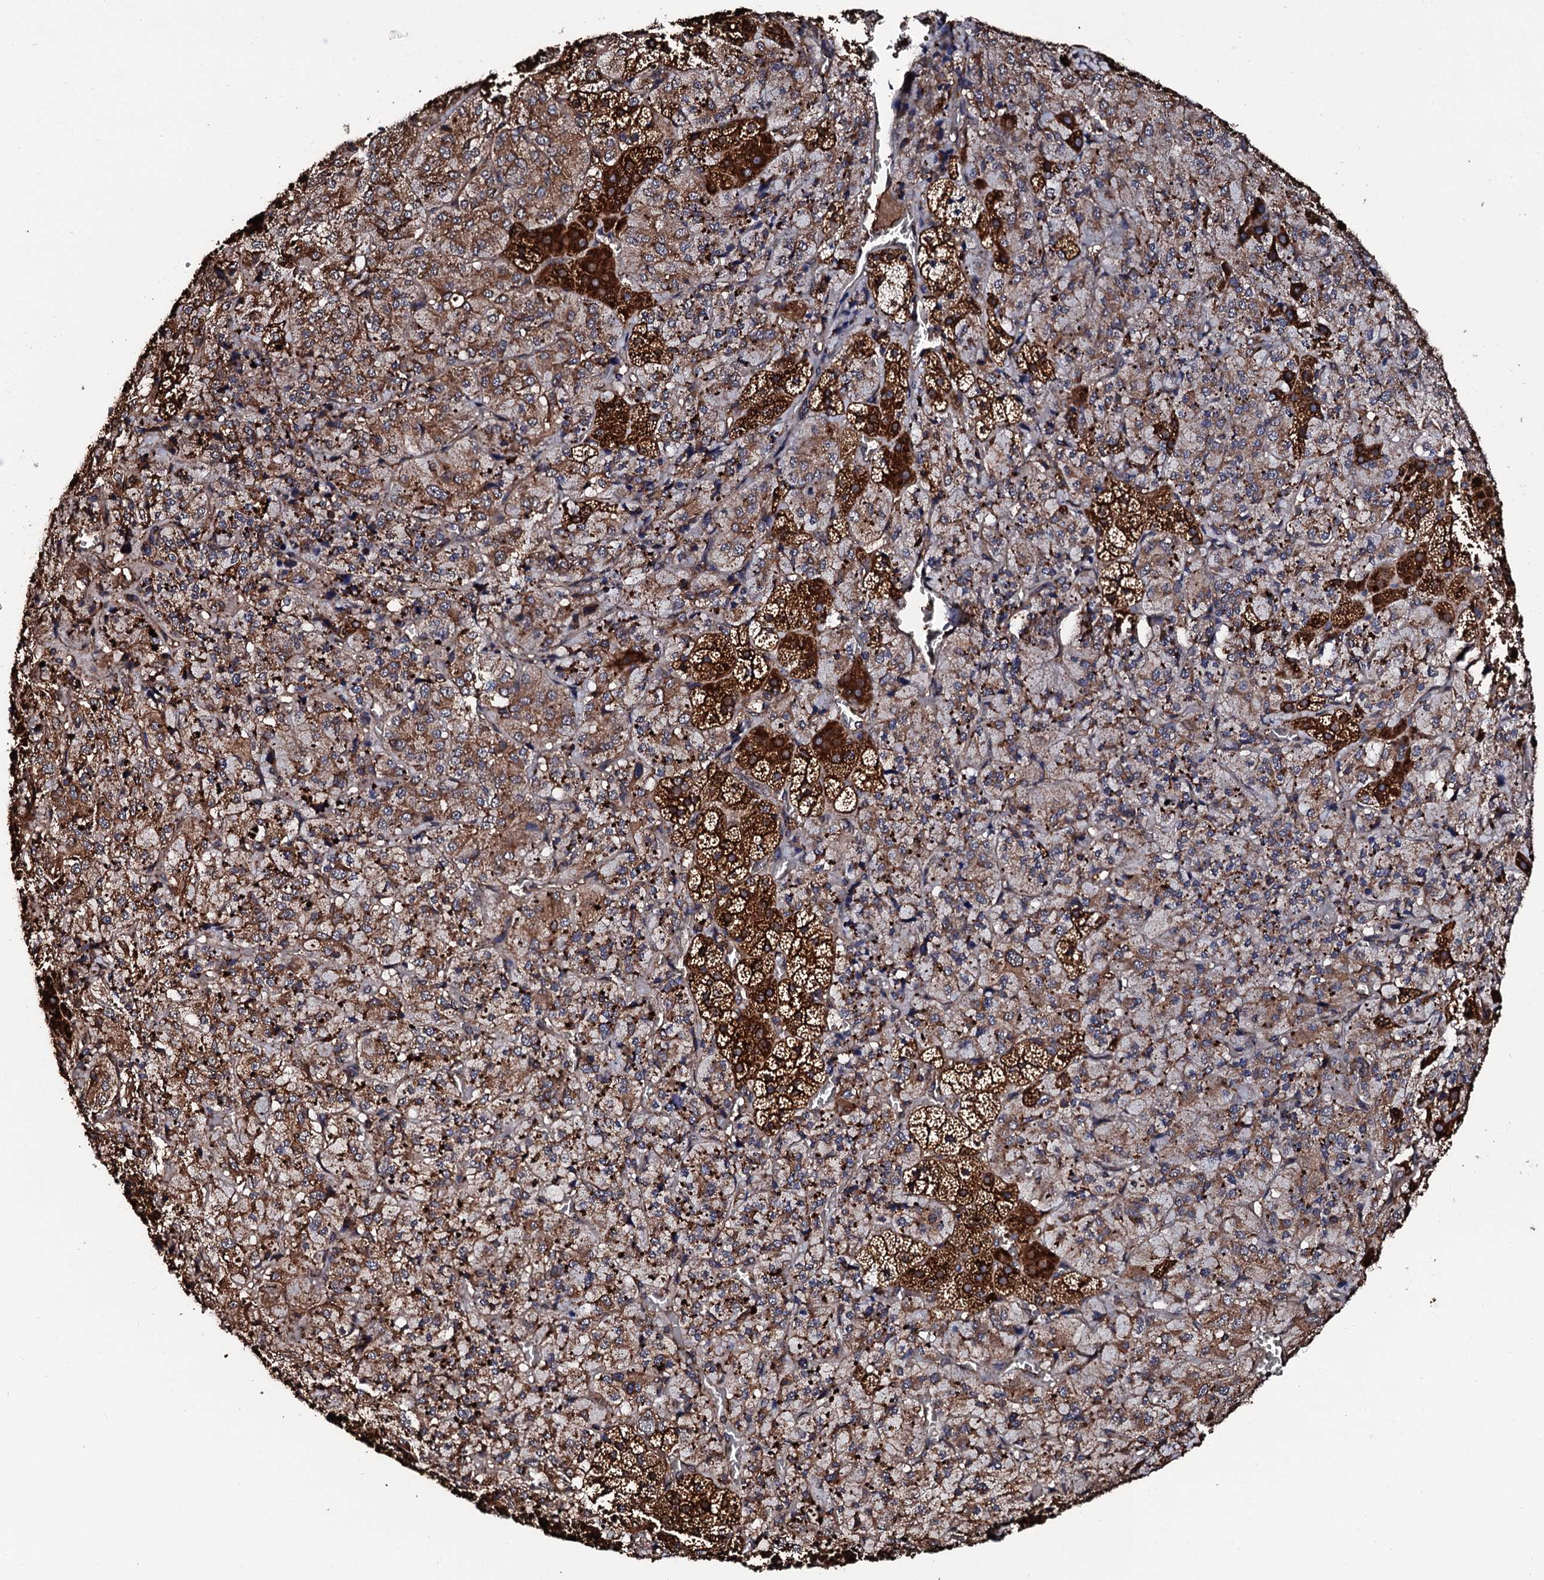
{"staining": {"intensity": "strong", "quantity": ">75%", "location": "cytoplasmic/membranous"}, "tissue": "adrenal gland", "cell_type": "Glandular cells", "image_type": "normal", "snomed": [{"axis": "morphology", "description": "Normal tissue, NOS"}, {"axis": "topography", "description": "Adrenal gland"}], "caption": "IHC image of benign adrenal gland: adrenal gland stained using immunohistochemistry (IHC) reveals high levels of strong protein expression localized specifically in the cytoplasmic/membranous of glandular cells, appearing as a cytoplasmic/membranous brown color.", "gene": "CKAP5", "patient": {"sex": "female", "age": 44}}